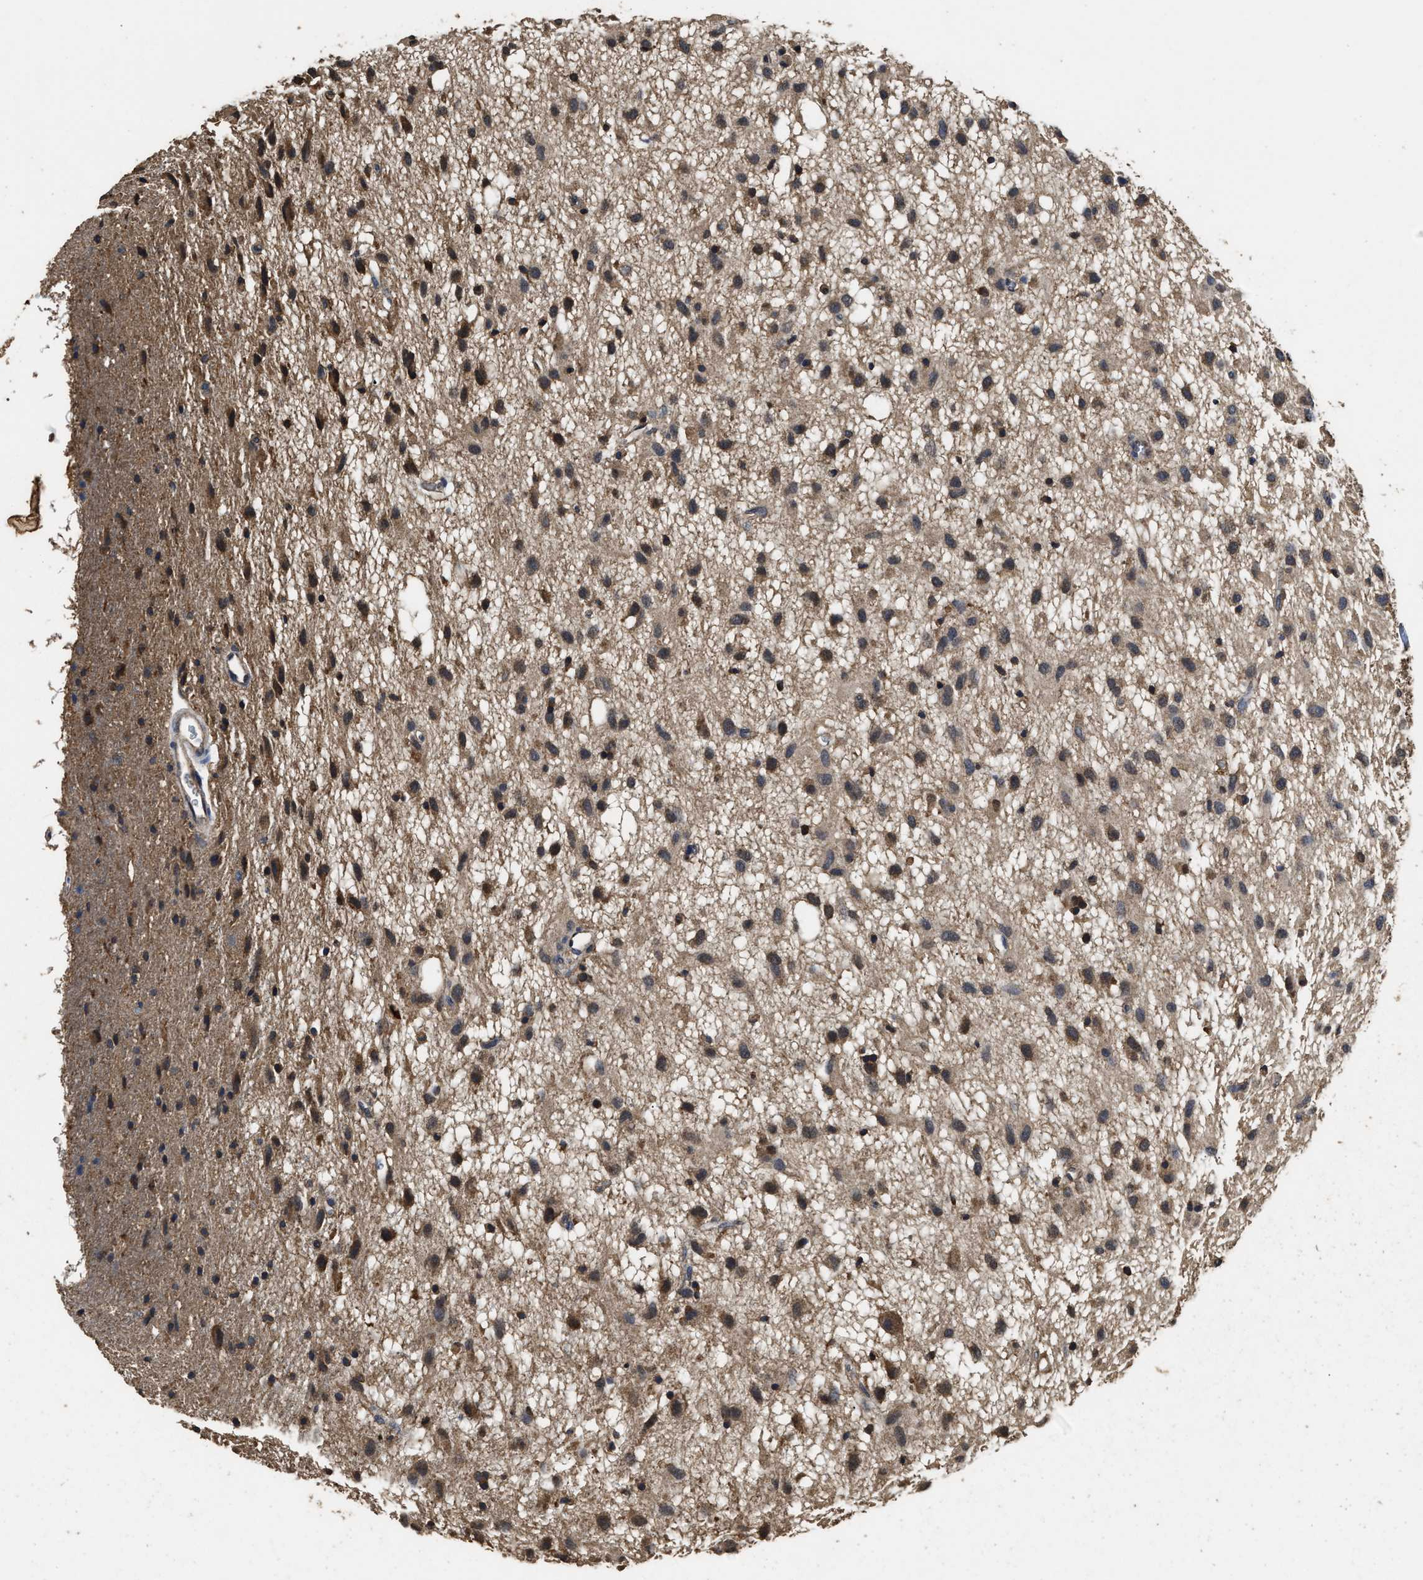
{"staining": {"intensity": "moderate", "quantity": ">75%", "location": "cytoplasmic/membranous"}, "tissue": "glioma", "cell_type": "Tumor cells", "image_type": "cancer", "snomed": [{"axis": "morphology", "description": "Glioma, malignant, Low grade"}, {"axis": "topography", "description": "Brain"}], "caption": "Immunohistochemistry (DAB) staining of human malignant glioma (low-grade) shows moderate cytoplasmic/membranous protein positivity in approximately >75% of tumor cells. The staining is performed using DAB (3,3'-diaminobenzidine) brown chromogen to label protein expression. The nuclei are counter-stained blue using hematoxylin.", "gene": "YWHAE", "patient": {"sex": "male", "age": 77}}